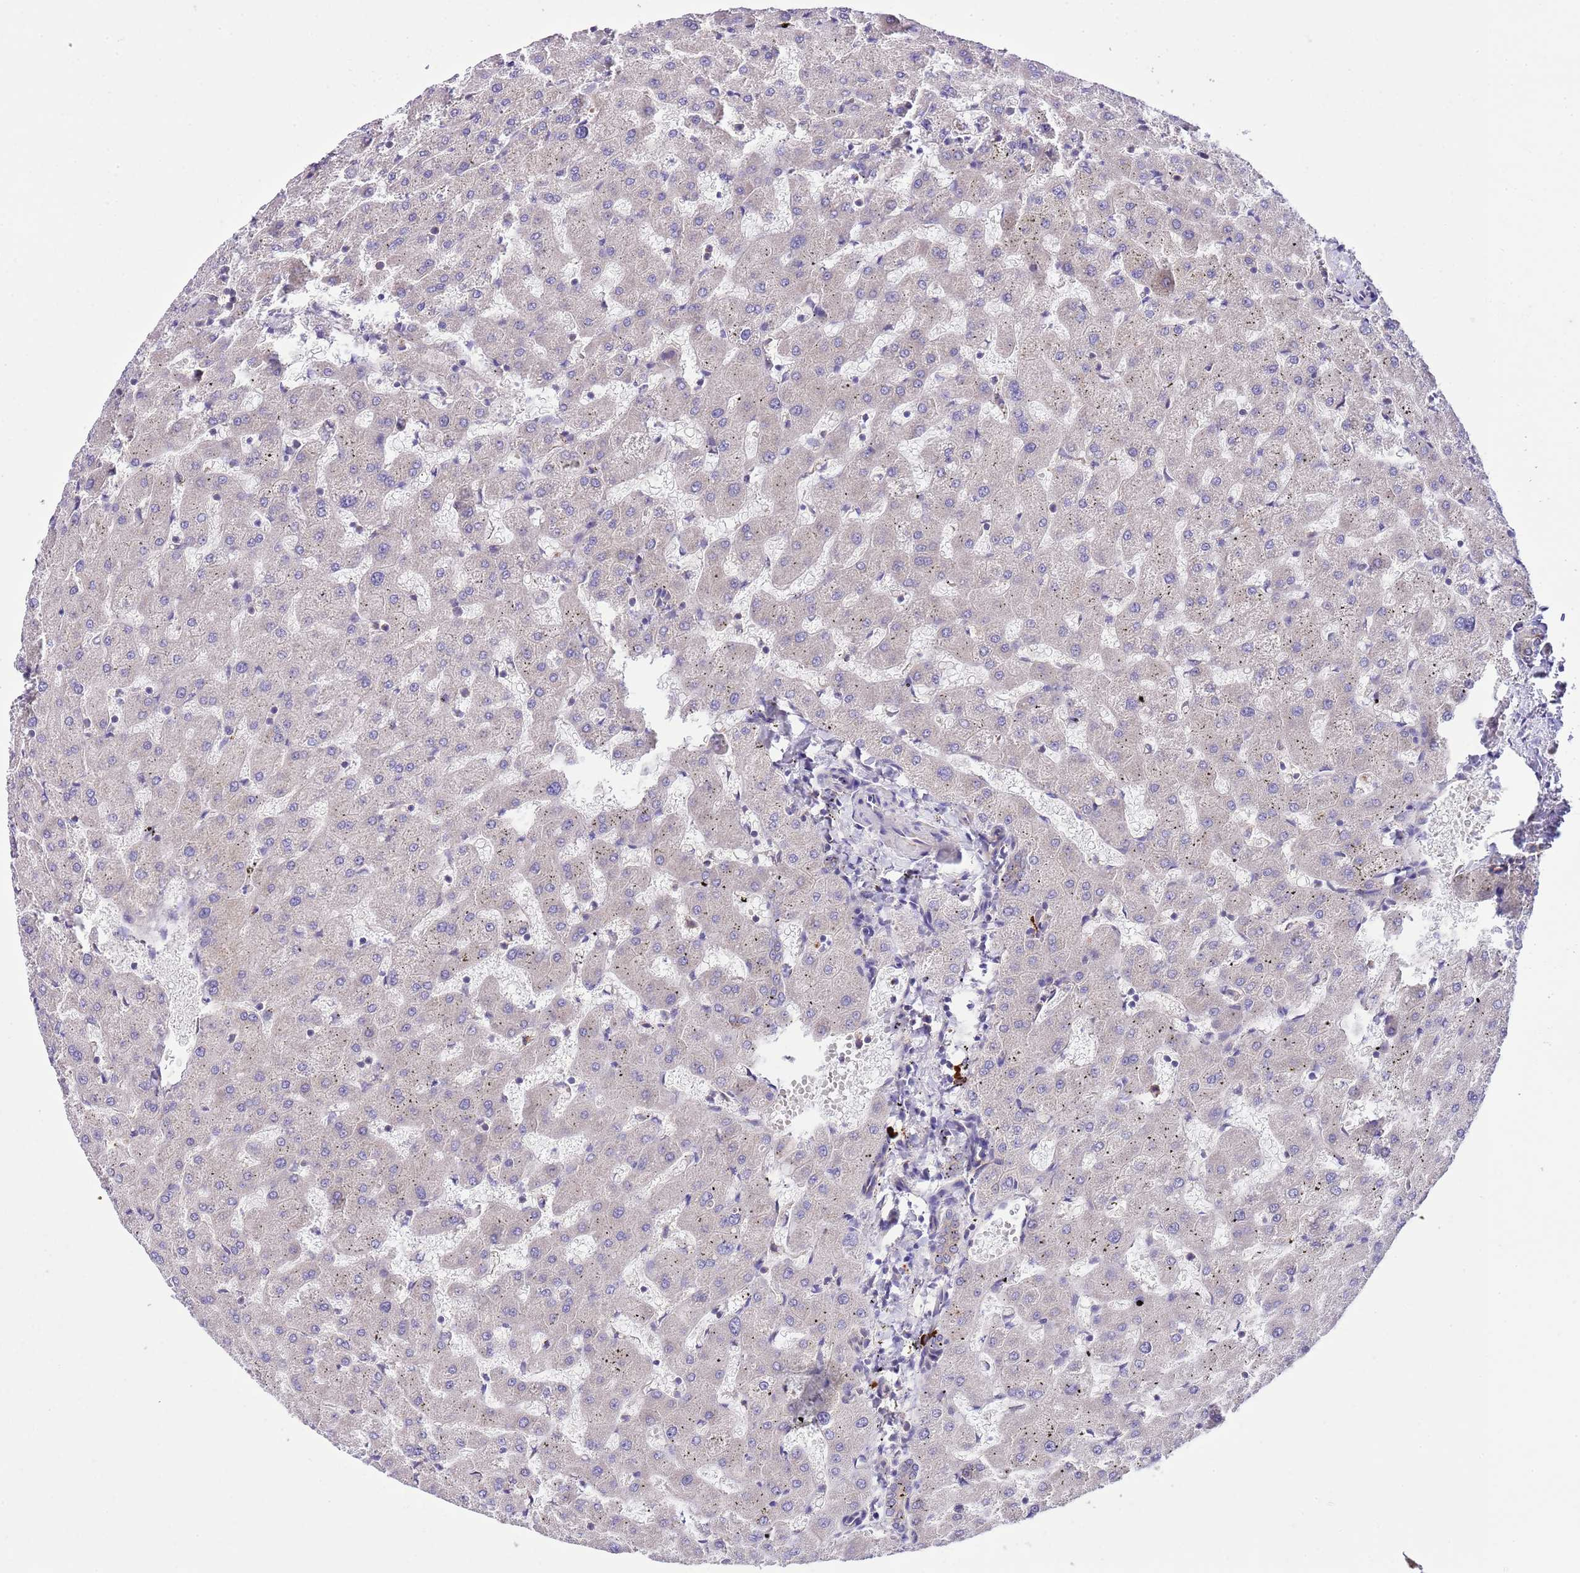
{"staining": {"intensity": "weak", "quantity": "25%-75%", "location": "cytoplasmic/membranous"}, "tissue": "liver", "cell_type": "Cholangiocytes", "image_type": "normal", "snomed": [{"axis": "morphology", "description": "Normal tissue, NOS"}, {"axis": "topography", "description": "Liver"}], "caption": "Cholangiocytes show weak cytoplasmic/membranous staining in about 25%-75% of cells in normal liver.", "gene": "DONSON", "patient": {"sex": "female", "age": 63}}